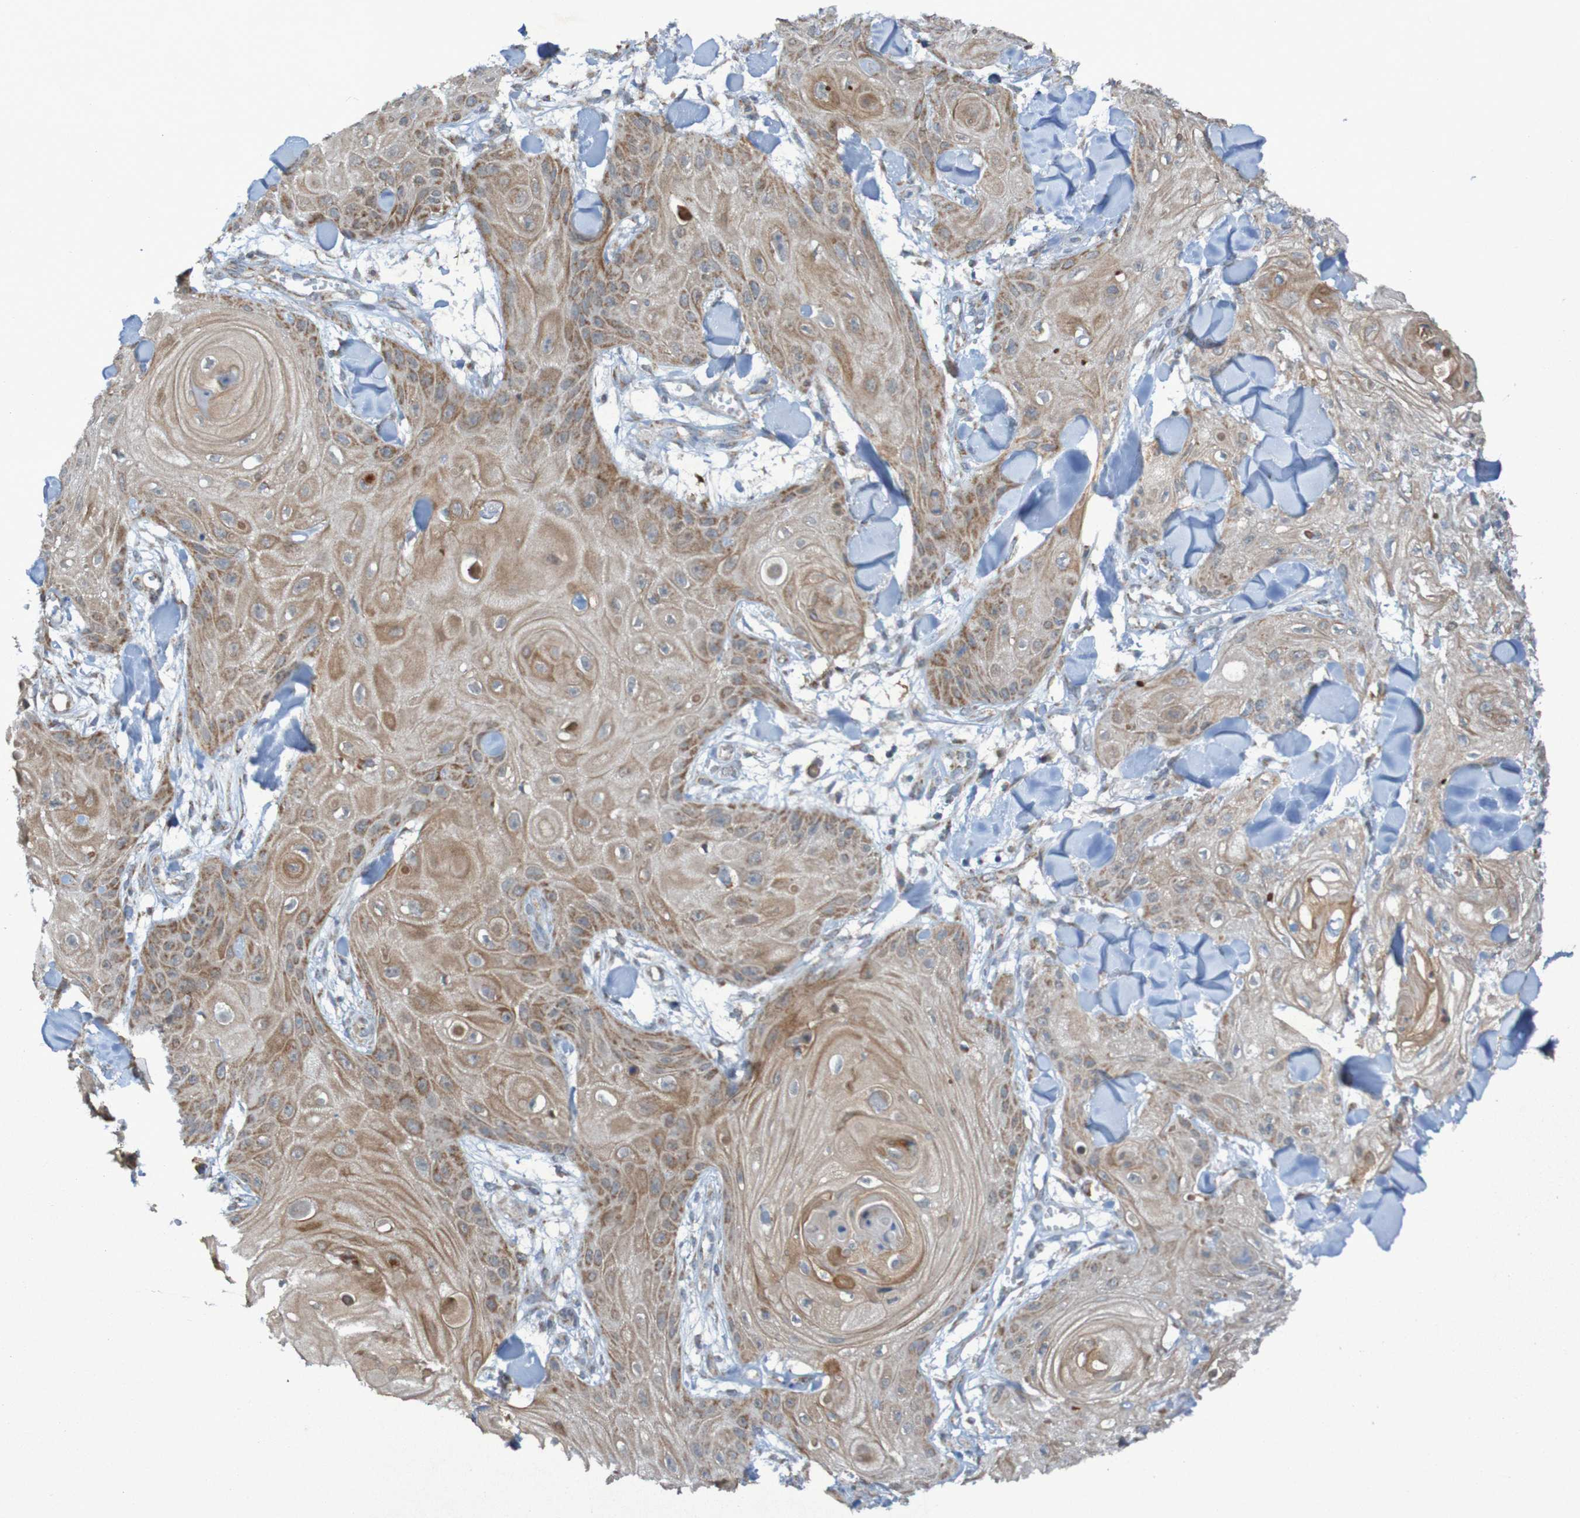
{"staining": {"intensity": "weak", "quantity": ">75%", "location": "cytoplasmic/membranous"}, "tissue": "skin cancer", "cell_type": "Tumor cells", "image_type": "cancer", "snomed": [{"axis": "morphology", "description": "Squamous cell carcinoma, NOS"}, {"axis": "topography", "description": "Skin"}], "caption": "Immunohistochemistry micrograph of human skin cancer (squamous cell carcinoma) stained for a protein (brown), which shows low levels of weak cytoplasmic/membranous expression in about >75% of tumor cells.", "gene": "CCDC51", "patient": {"sex": "male", "age": 74}}